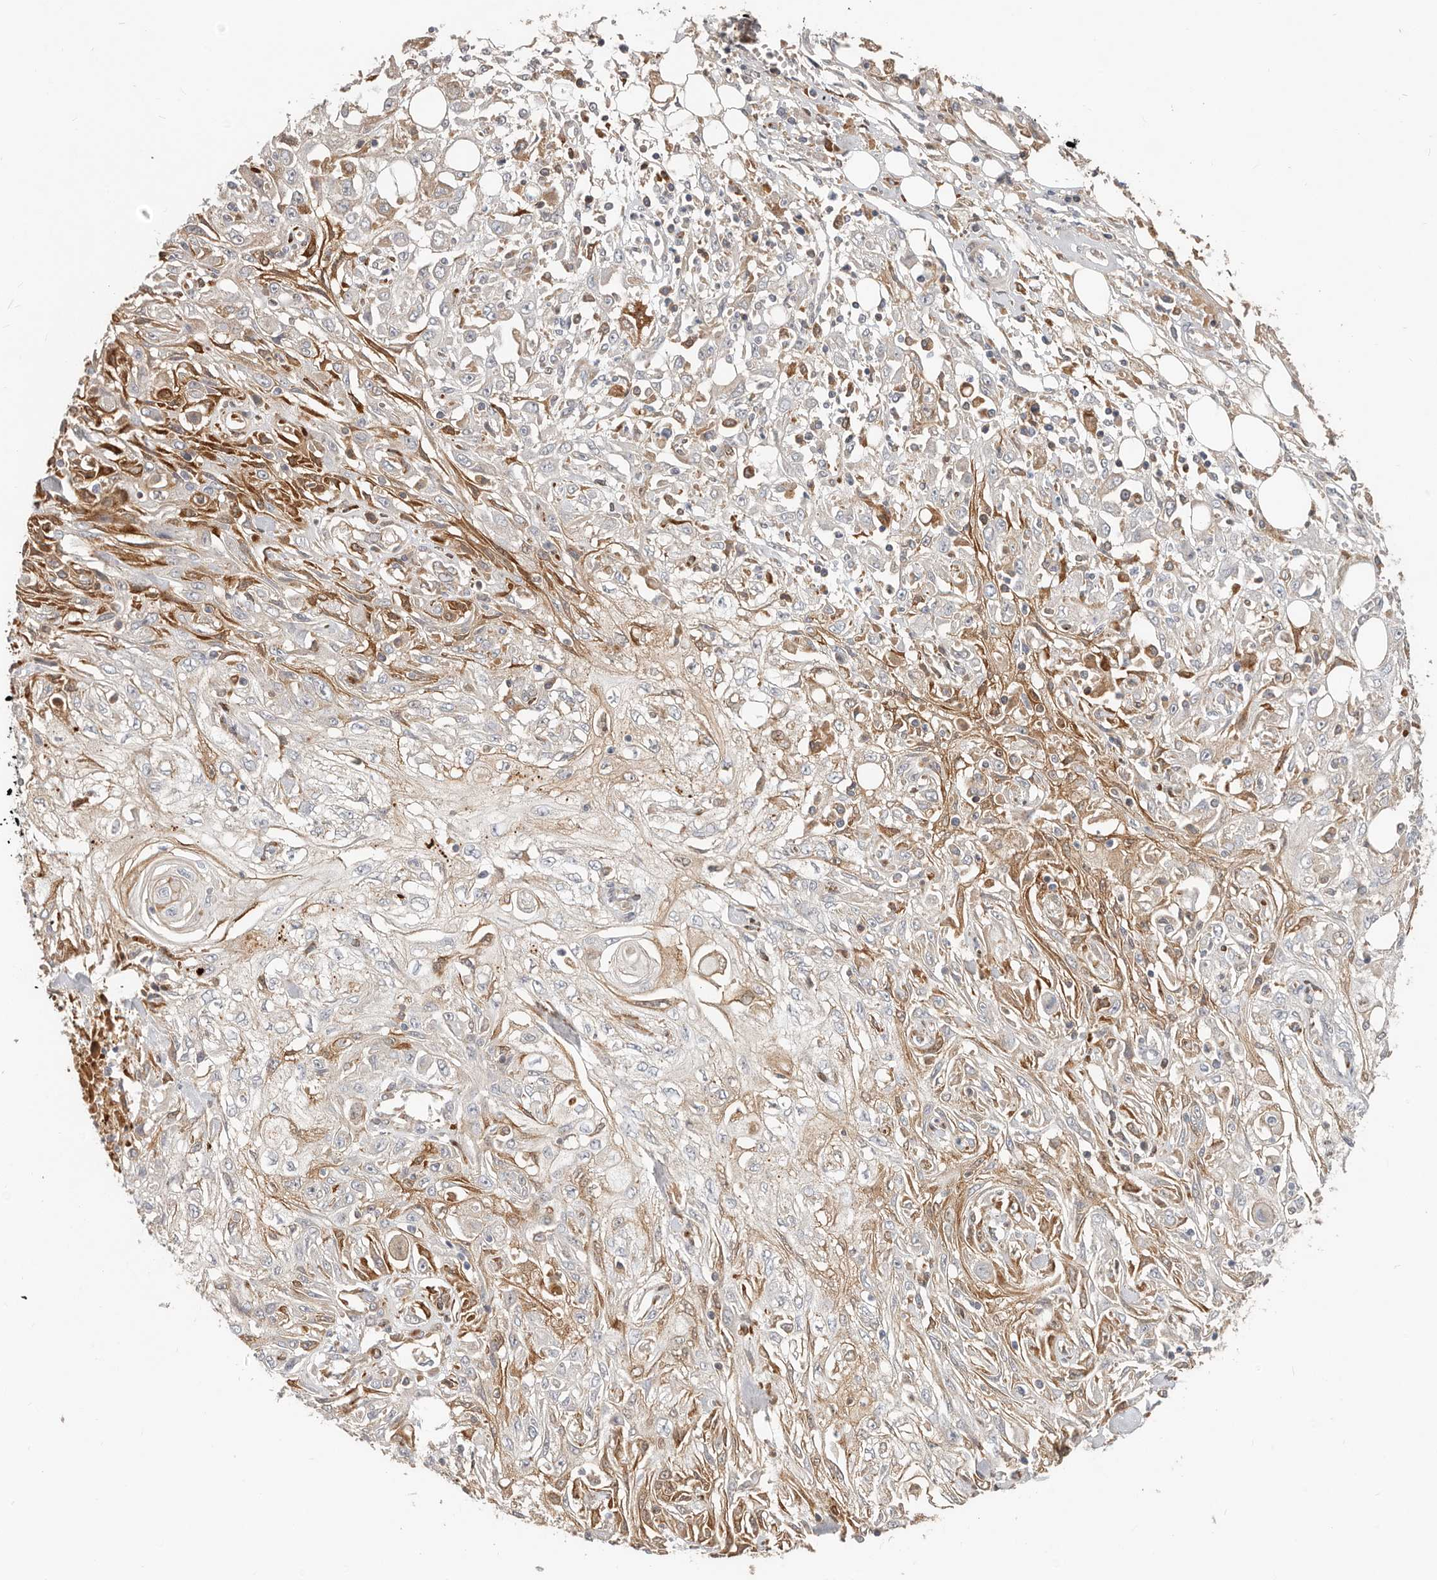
{"staining": {"intensity": "weak", "quantity": "<25%", "location": "cytoplasmic/membranous"}, "tissue": "skin cancer", "cell_type": "Tumor cells", "image_type": "cancer", "snomed": [{"axis": "morphology", "description": "Squamous cell carcinoma, NOS"}, {"axis": "morphology", "description": "Squamous cell carcinoma, metastatic, NOS"}, {"axis": "topography", "description": "Skin"}, {"axis": "topography", "description": "Lymph node"}], "caption": "Image shows no significant protein expression in tumor cells of skin cancer (metastatic squamous cell carcinoma).", "gene": "MTFR2", "patient": {"sex": "male", "age": 75}}